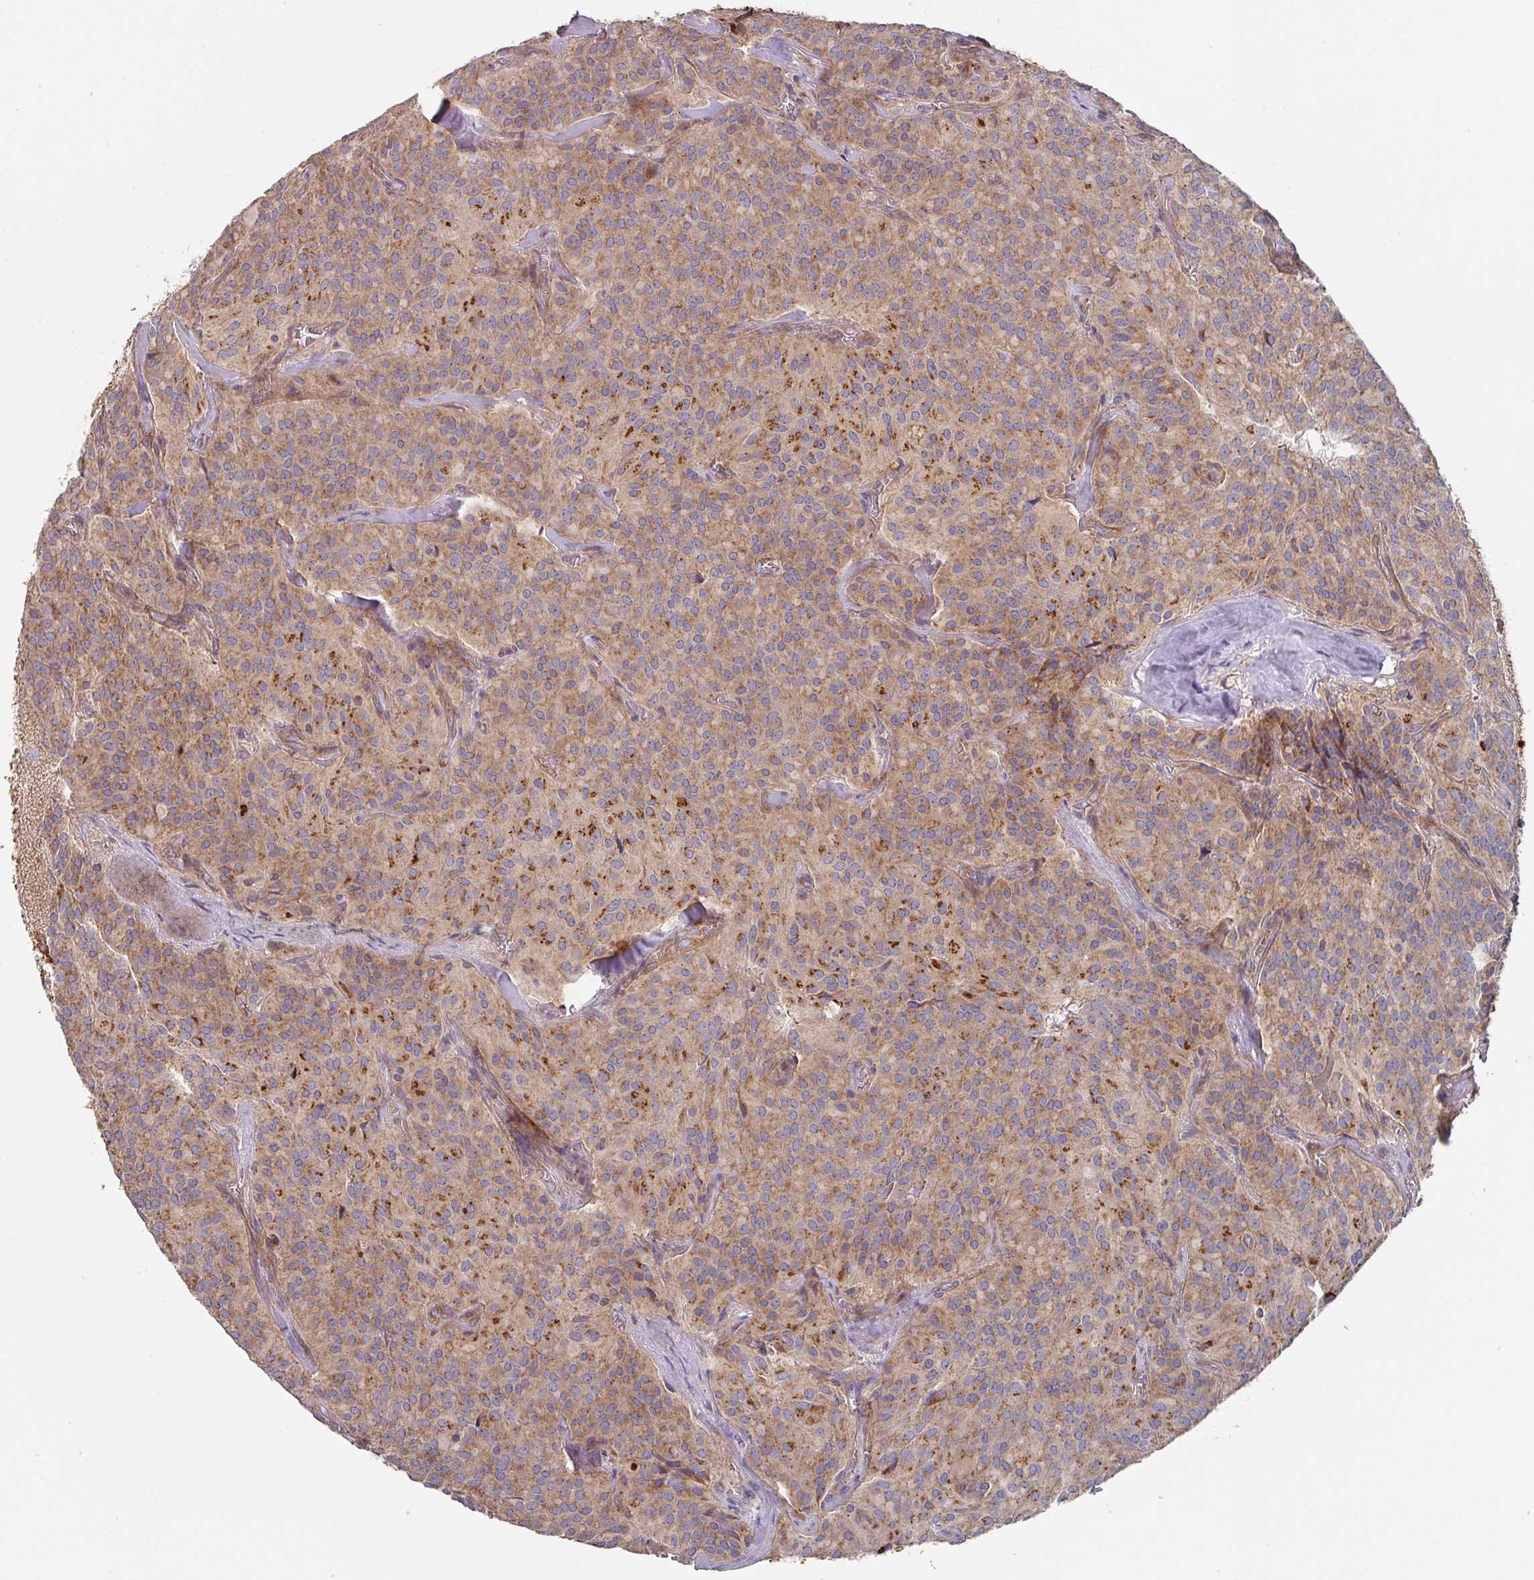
{"staining": {"intensity": "moderate", "quantity": ">75%", "location": "cytoplasmic/membranous"}, "tissue": "glioma", "cell_type": "Tumor cells", "image_type": "cancer", "snomed": [{"axis": "morphology", "description": "Glioma, malignant, Low grade"}, {"axis": "topography", "description": "Brain"}], "caption": "A medium amount of moderate cytoplasmic/membranous staining is appreciated in approximately >75% of tumor cells in malignant glioma (low-grade) tissue. Nuclei are stained in blue.", "gene": "DCAF12L2", "patient": {"sex": "male", "age": 42}}